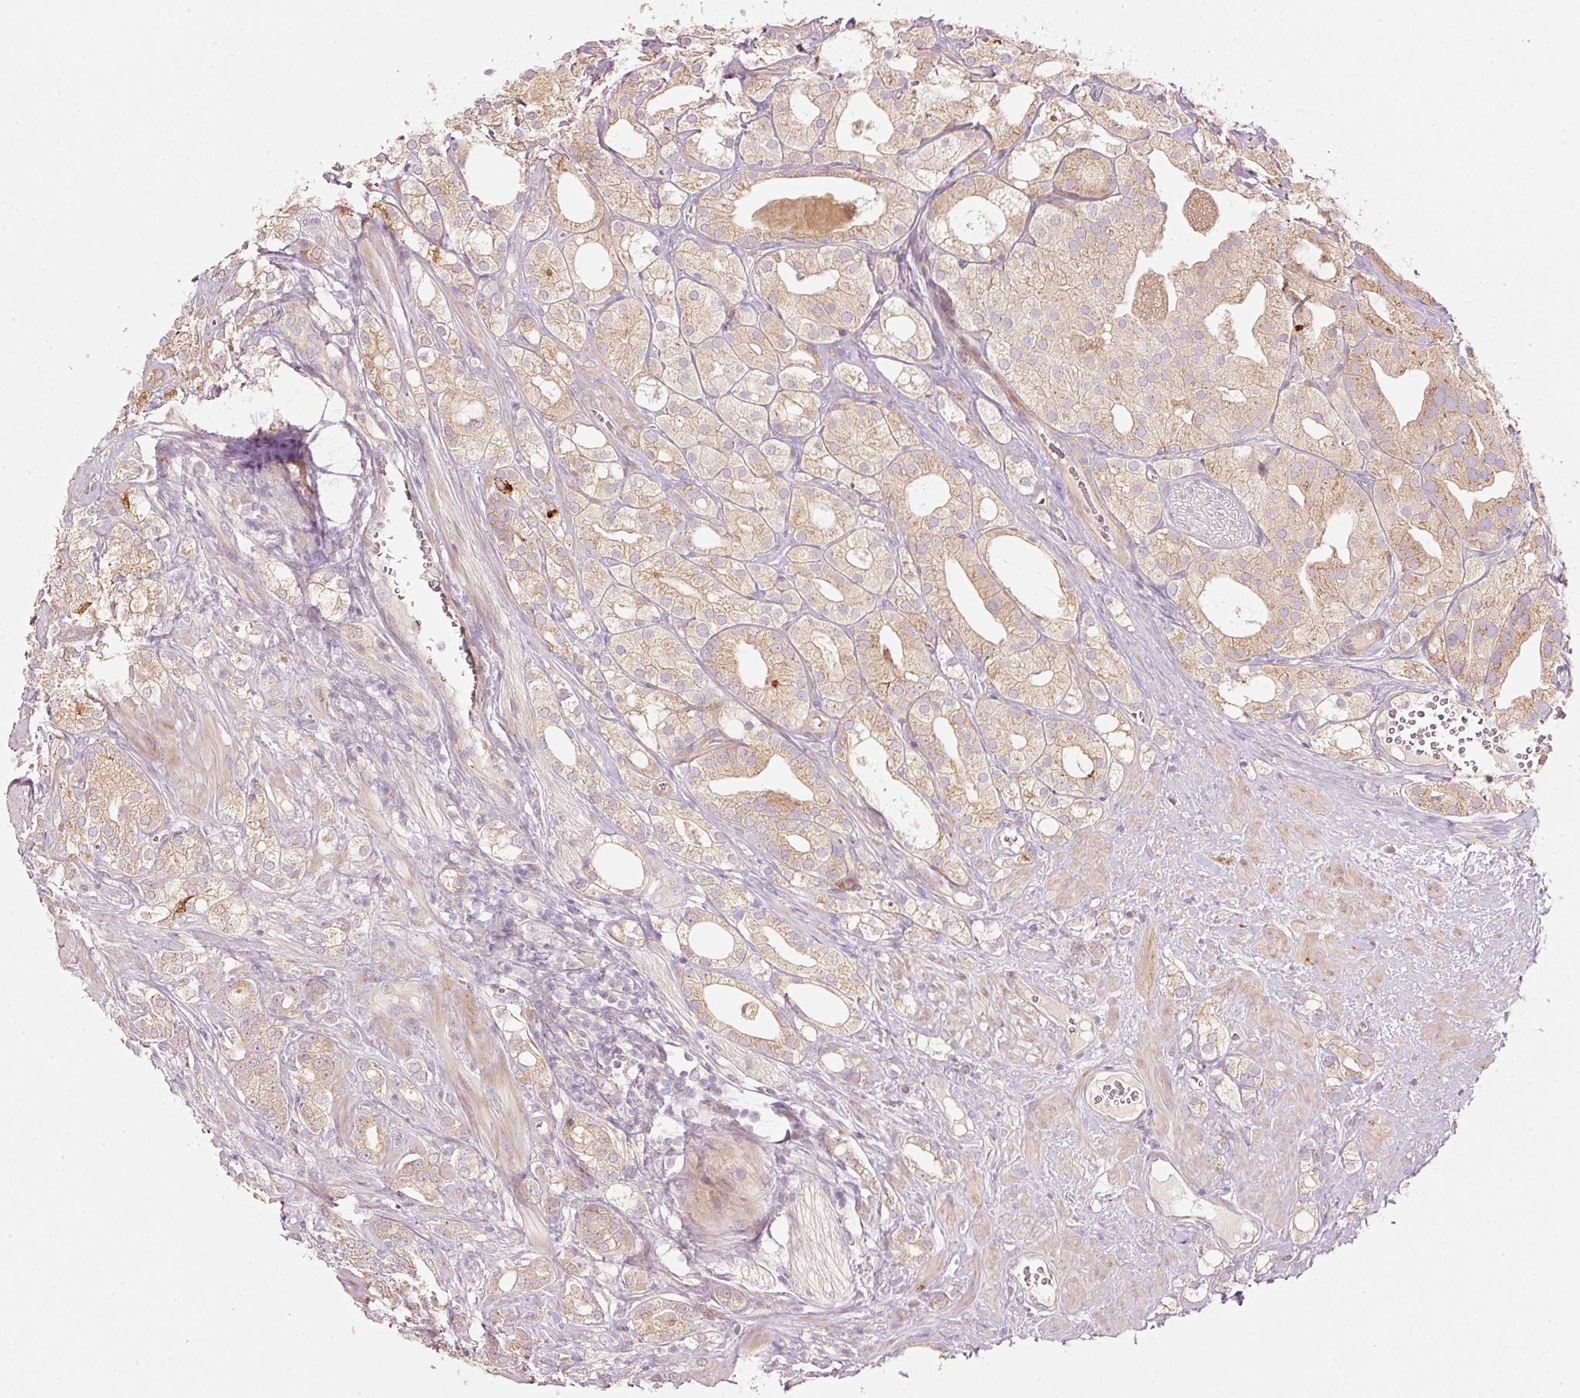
{"staining": {"intensity": "moderate", "quantity": "25%-75%", "location": "cytoplasmic/membranous"}, "tissue": "prostate cancer", "cell_type": "Tumor cells", "image_type": "cancer", "snomed": [{"axis": "morphology", "description": "Adenocarcinoma, High grade"}, {"axis": "topography", "description": "Prostate"}], "caption": "Human adenocarcinoma (high-grade) (prostate) stained with a brown dye reveals moderate cytoplasmic/membranous positive expression in about 25%-75% of tumor cells.", "gene": "MAP10", "patient": {"sex": "male", "age": 50}}